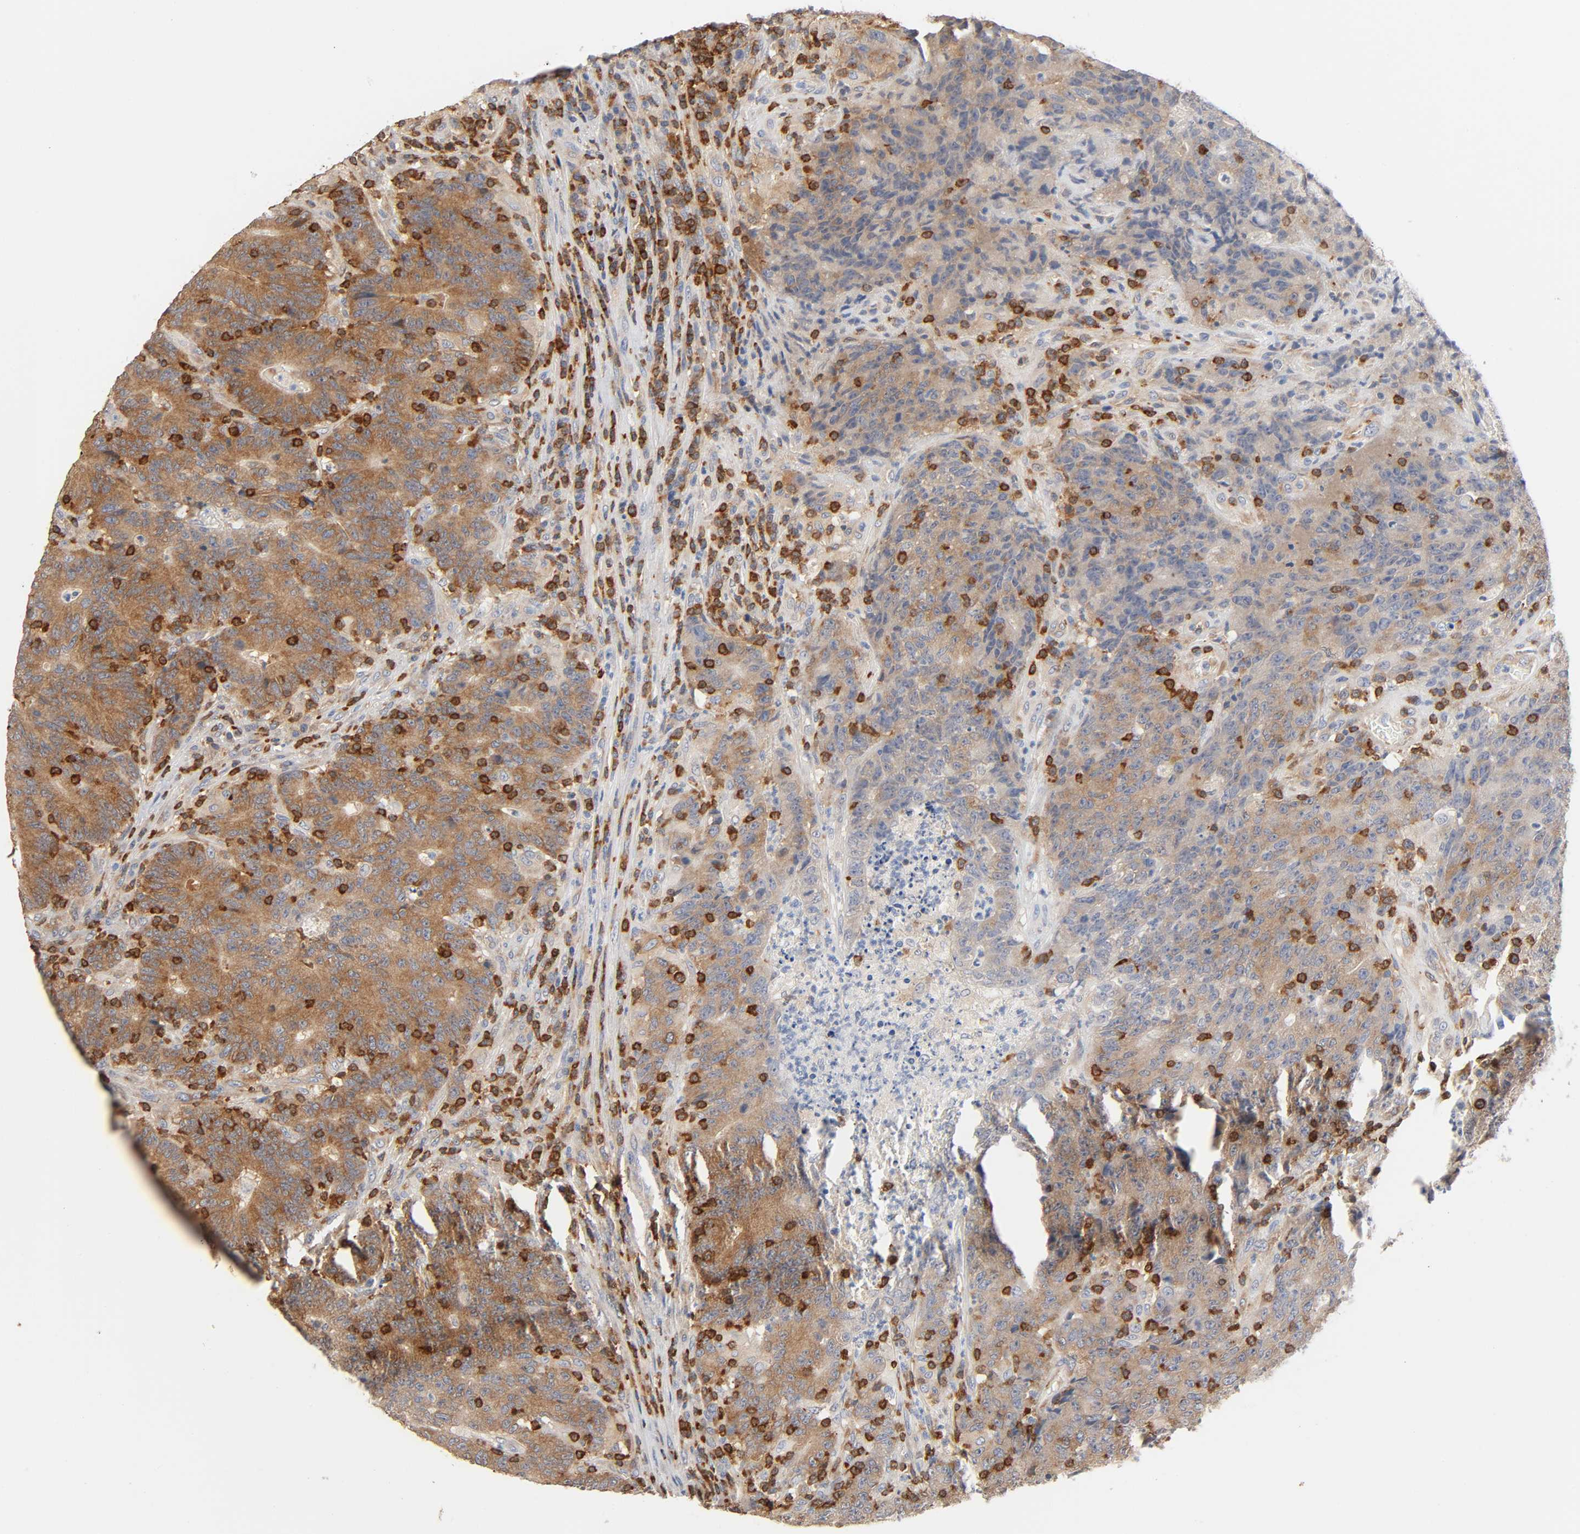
{"staining": {"intensity": "moderate", "quantity": ">75%", "location": "cytoplasmic/membranous"}, "tissue": "colorectal cancer", "cell_type": "Tumor cells", "image_type": "cancer", "snomed": [{"axis": "morphology", "description": "Normal tissue, NOS"}, {"axis": "morphology", "description": "Adenocarcinoma, NOS"}, {"axis": "topography", "description": "Colon"}], "caption": "Immunohistochemistry (IHC) image of human colorectal adenocarcinoma stained for a protein (brown), which displays medium levels of moderate cytoplasmic/membranous positivity in approximately >75% of tumor cells.", "gene": "BIN1", "patient": {"sex": "female", "age": 75}}